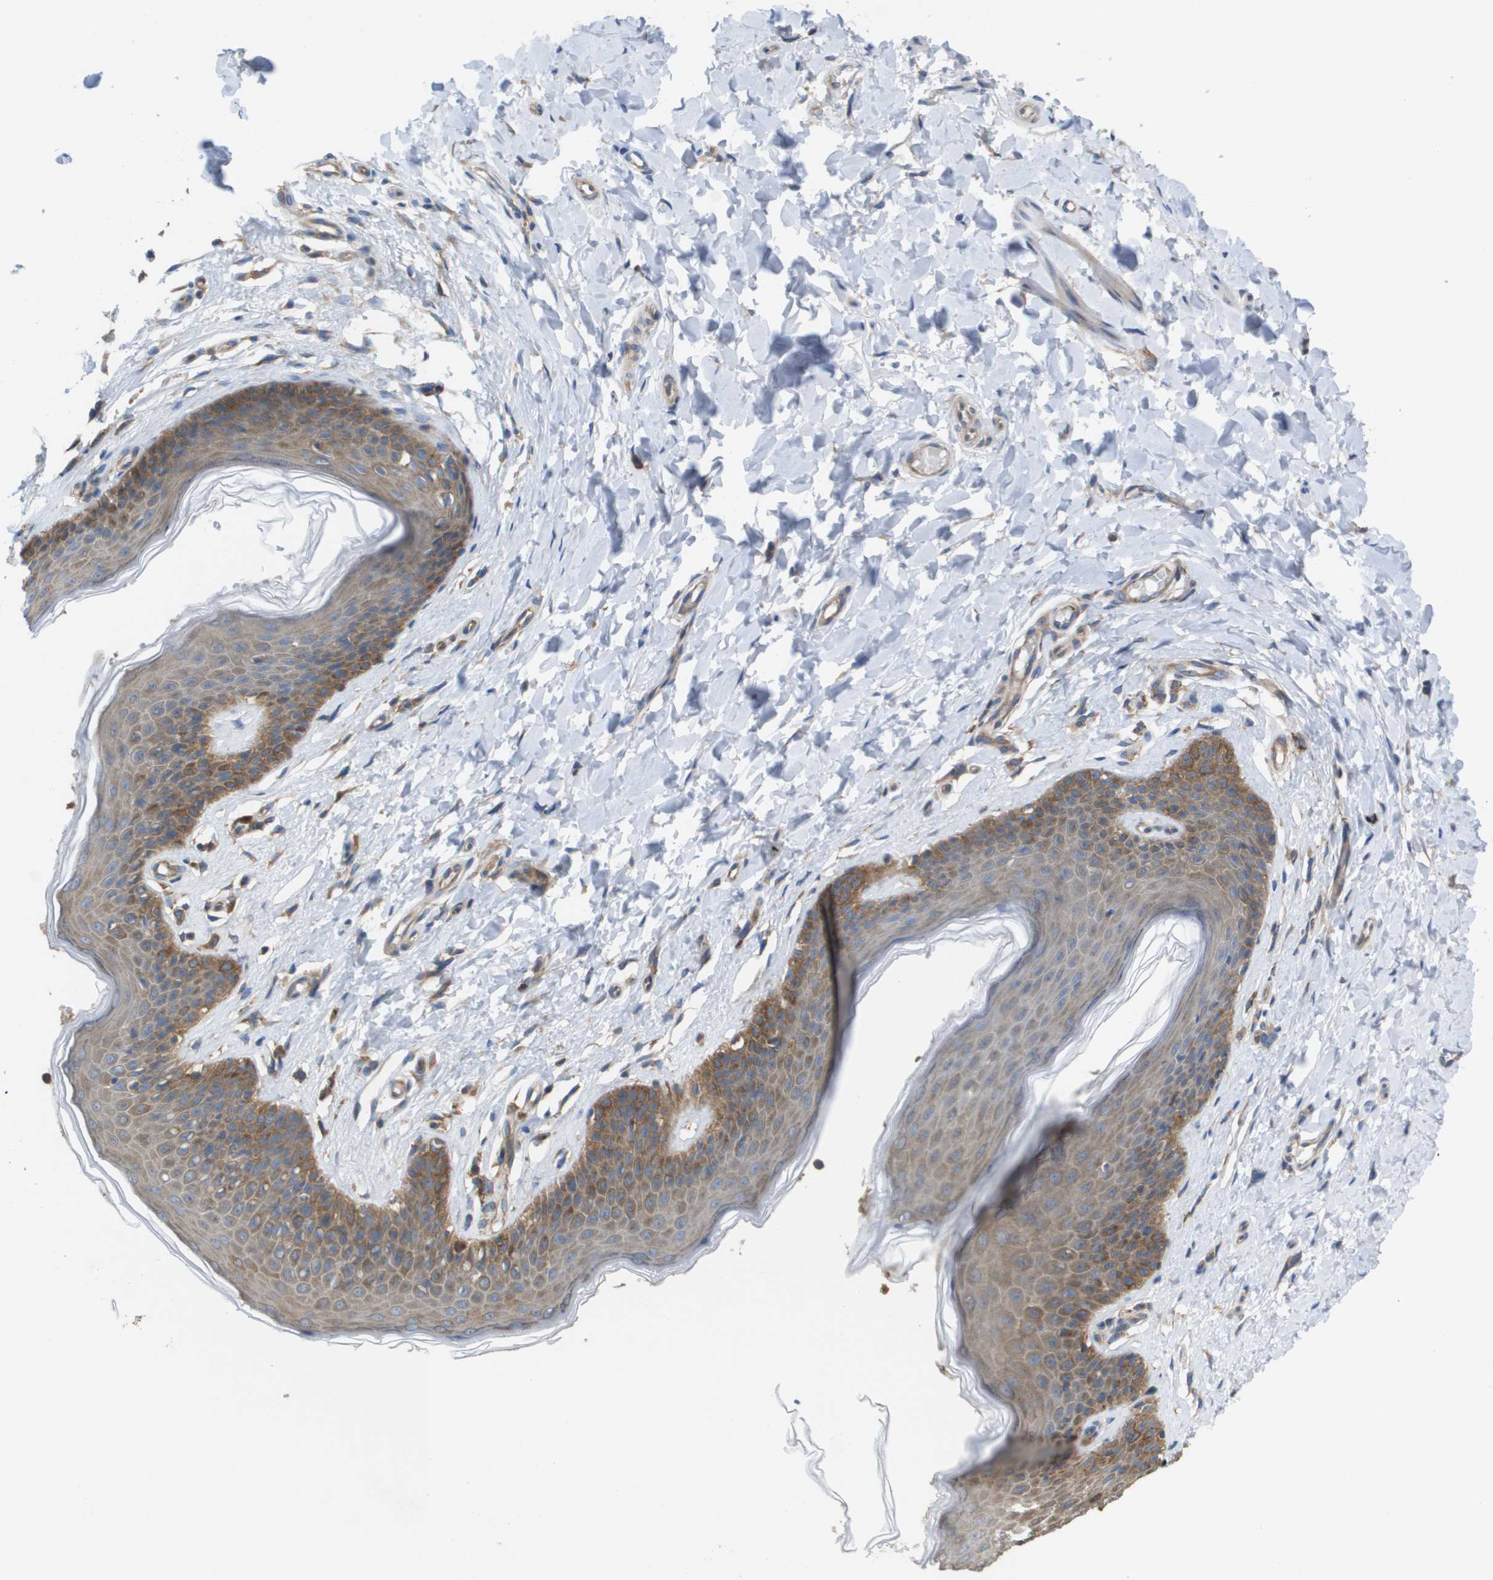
{"staining": {"intensity": "moderate", "quantity": ">75%", "location": "cytoplasmic/membranous"}, "tissue": "skin", "cell_type": "Epidermal cells", "image_type": "normal", "snomed": [{"axis": "morphology", "description": "Normal tissue, NOS"}, {"axis": "topography", "description": "Vulva"}], "caption": "The histopathology image displays immunohistochemical staining of normal skin. There is moderate cytoplasmic/membranous expression is identified in about >75% of epidermal cells. The protein of interest is shown in brown color, while the nuclei are stained blue.", "gene": "EIF4G2", "patient": {"sex": "female", "age": 66}}